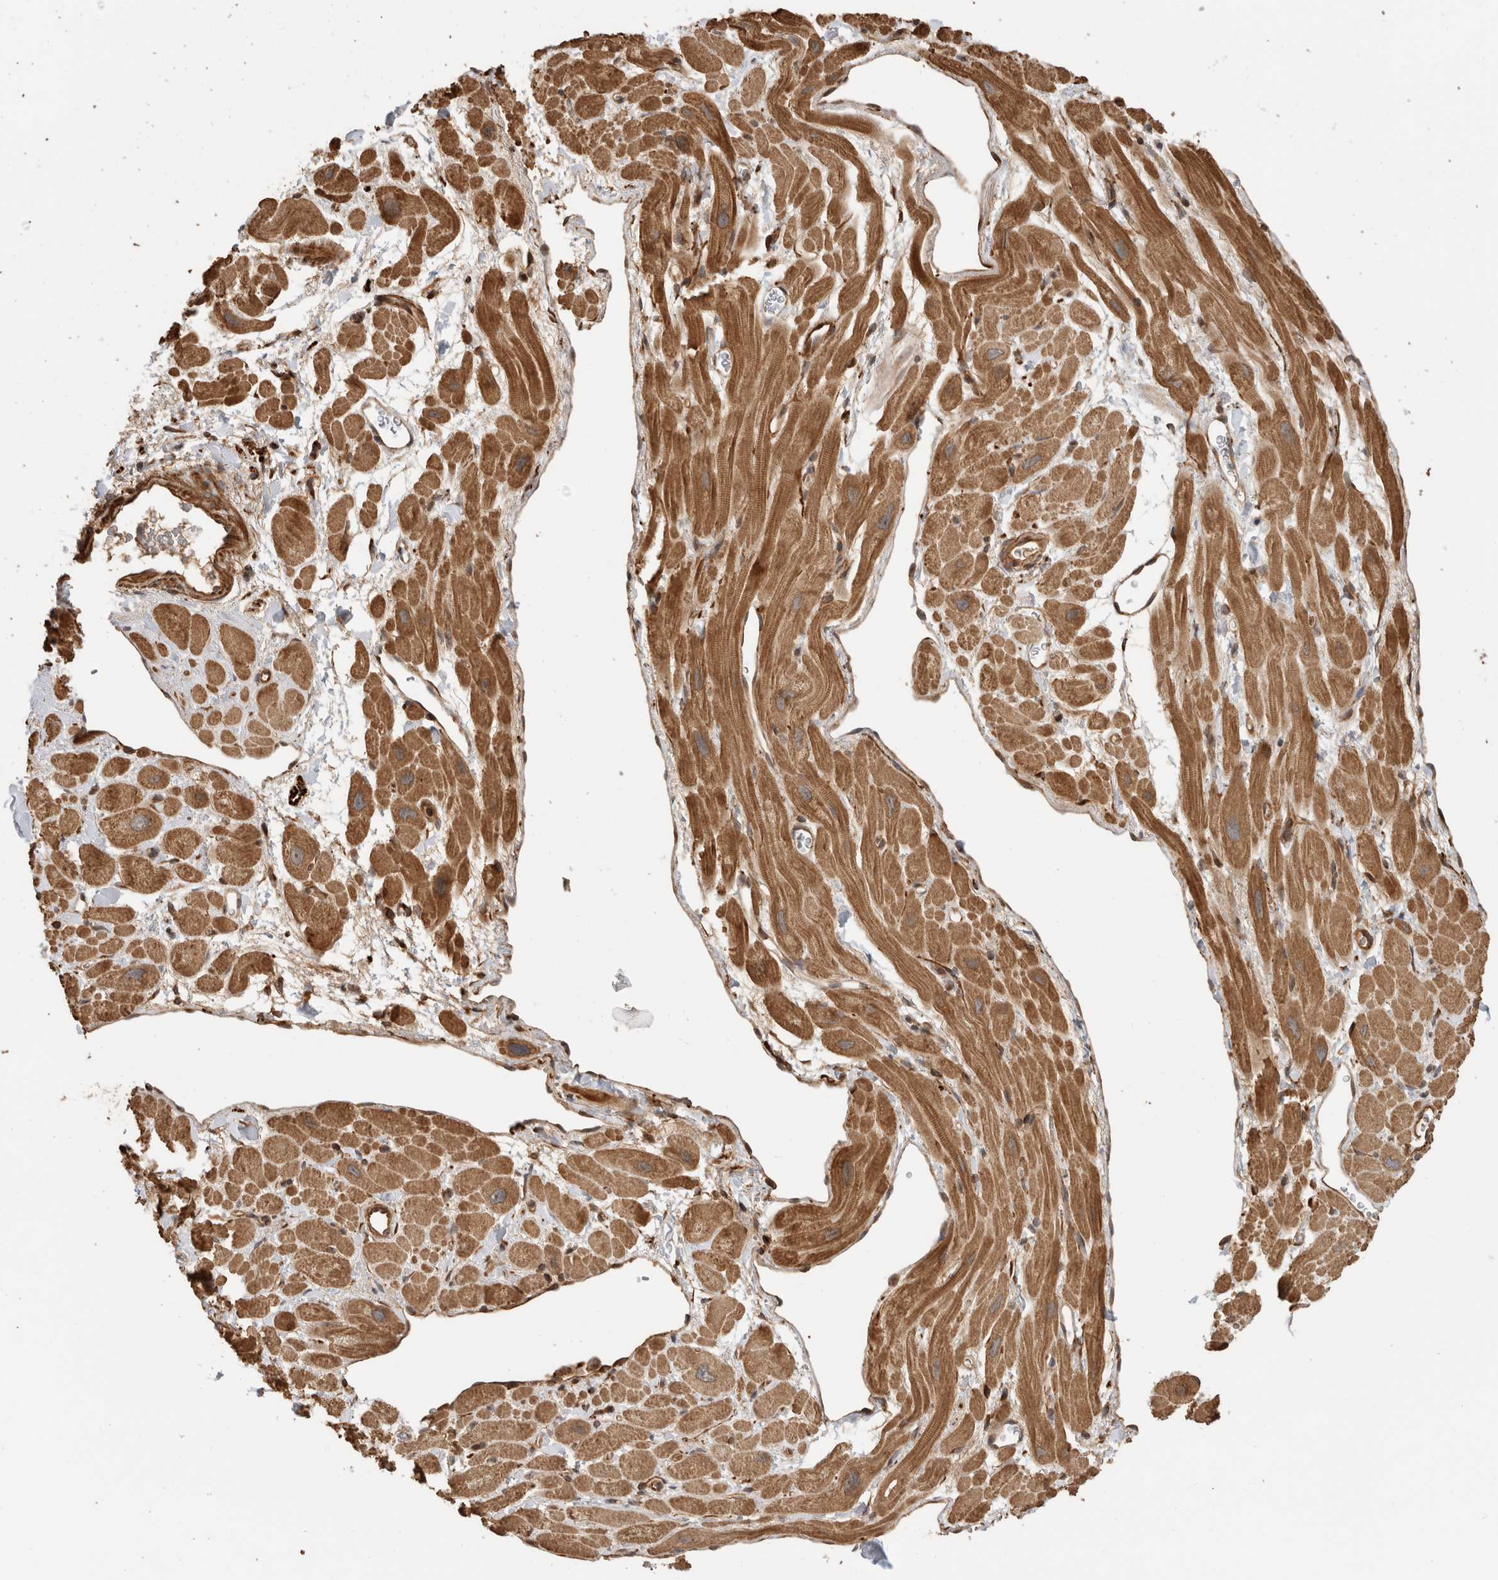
{"staining": {"intensity": "moderate", "quantity": "25%-75%", "location": "cytoplasmic/membranous"}, "tissue": "heart muscle", "cell_type": "Cardiomyocytes", "image_type": "normal", "snomed": [{"axis": "morphology", "description": "Normal tissue, NOS"}, {"axis": "topography", "description": "Heart"}], "caption": "Brown immunohistochemical staining in normal heart muscle displays moderate cytoplasmic/membranous expression in approximately 25%-75% of cardiomyocytes. (DAB (3,3'-diaminobenzidine) IHC with brightfield microscopy, high magnification).", "gene": "PCDHB15", "patient": {"sex": "male", "age": 49}}